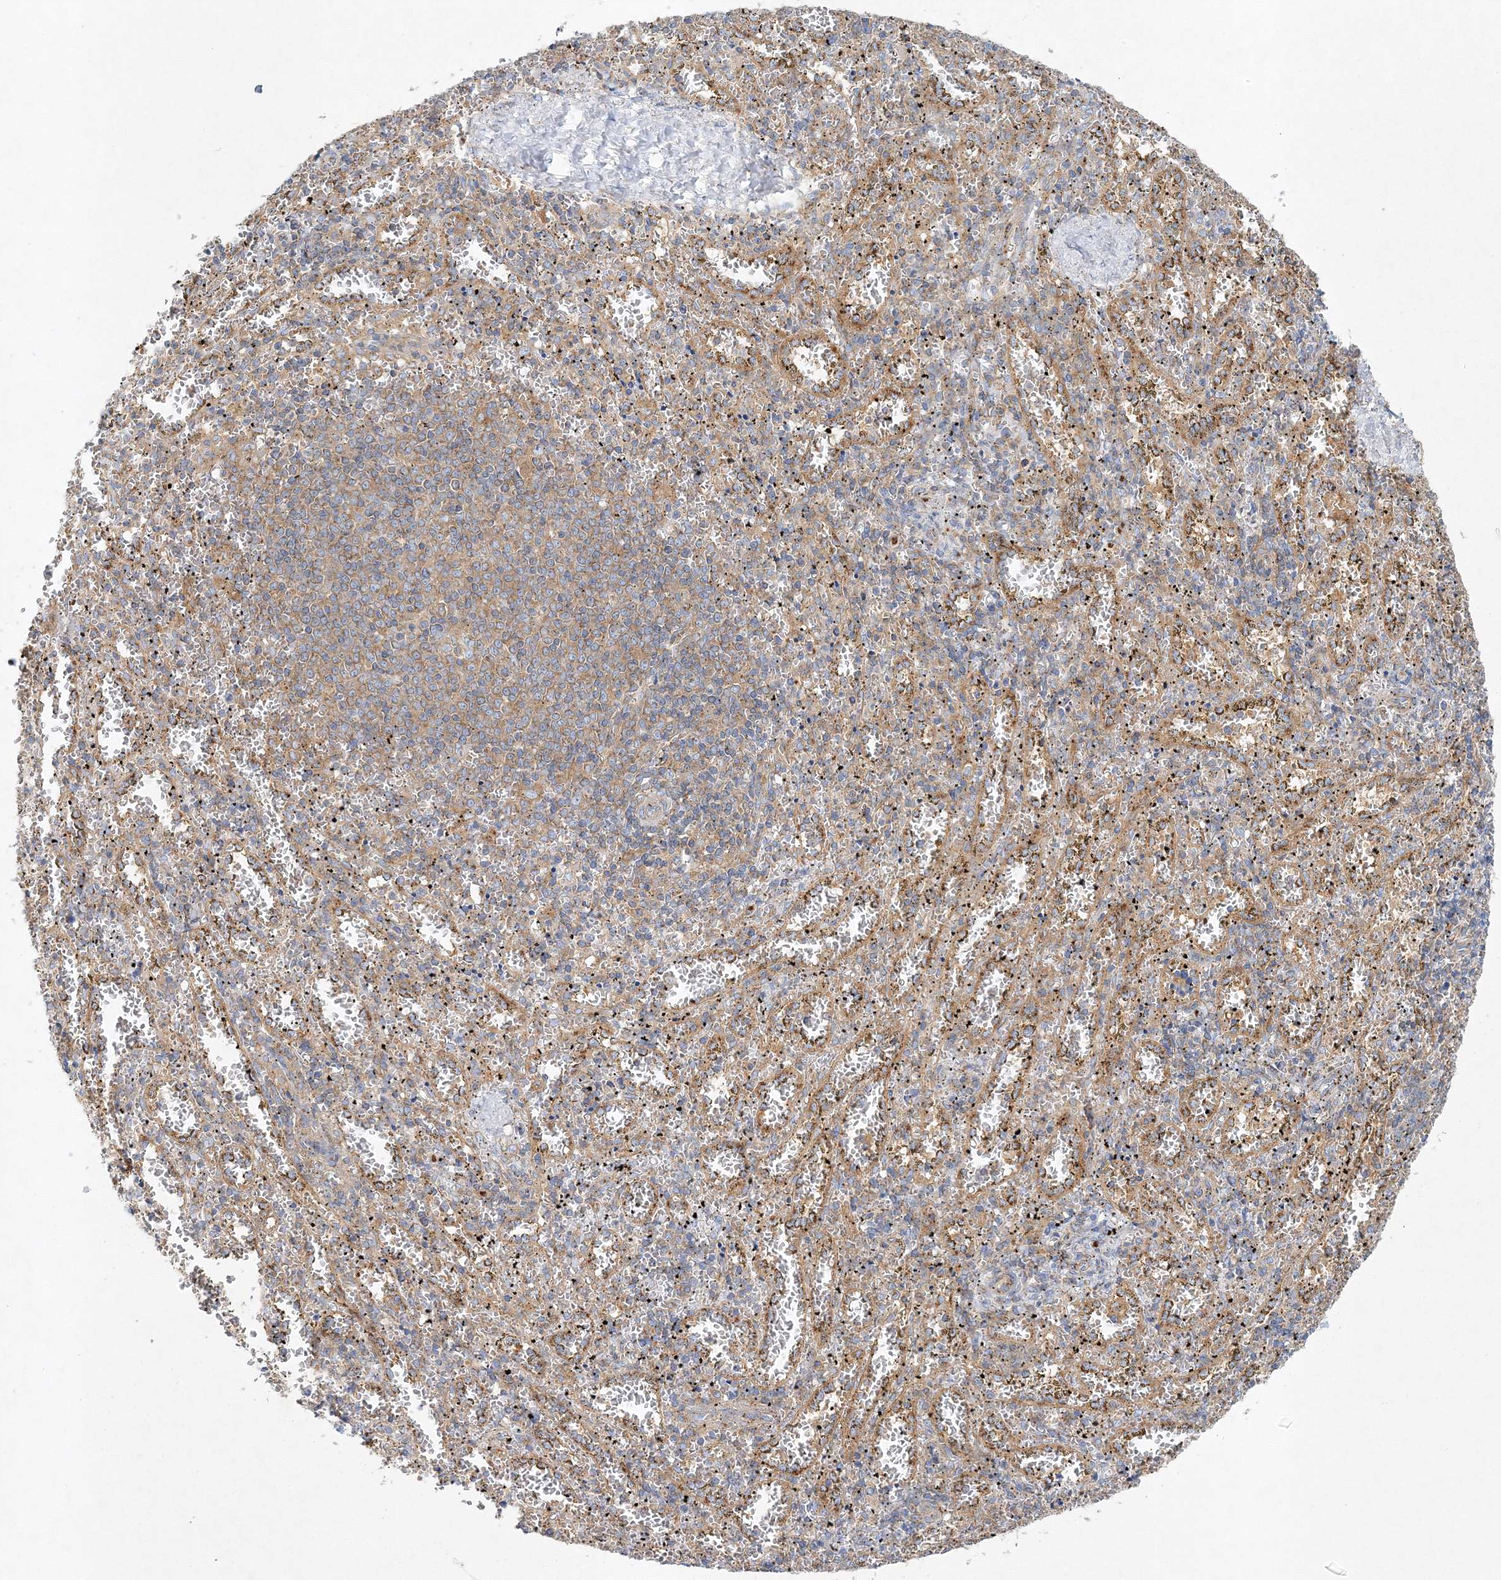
{"staining": {"intensity": "moderate", "quantity": "<25%", "location": "cytoplasmic/membranous"}, "tissue": "spleen", "cell_type": "Cells in red pulp", "image_type": "normal", "snomed": [{"axis": "morphology", "description": "Normal tissue, NOS"}, {"axis": "topography", "description": "Spleen"}], "caption": "Spleen stained for a protein shows moderate cytoplasmic/membranous positivity in cells in red pulp. The protein is stained brown, and the nuclei are stained in blue (DAB IHC with brightfield microscopy, high magnification).", "gene": "SEC23IP", "patient": {"sex": "male", "age": 11}}